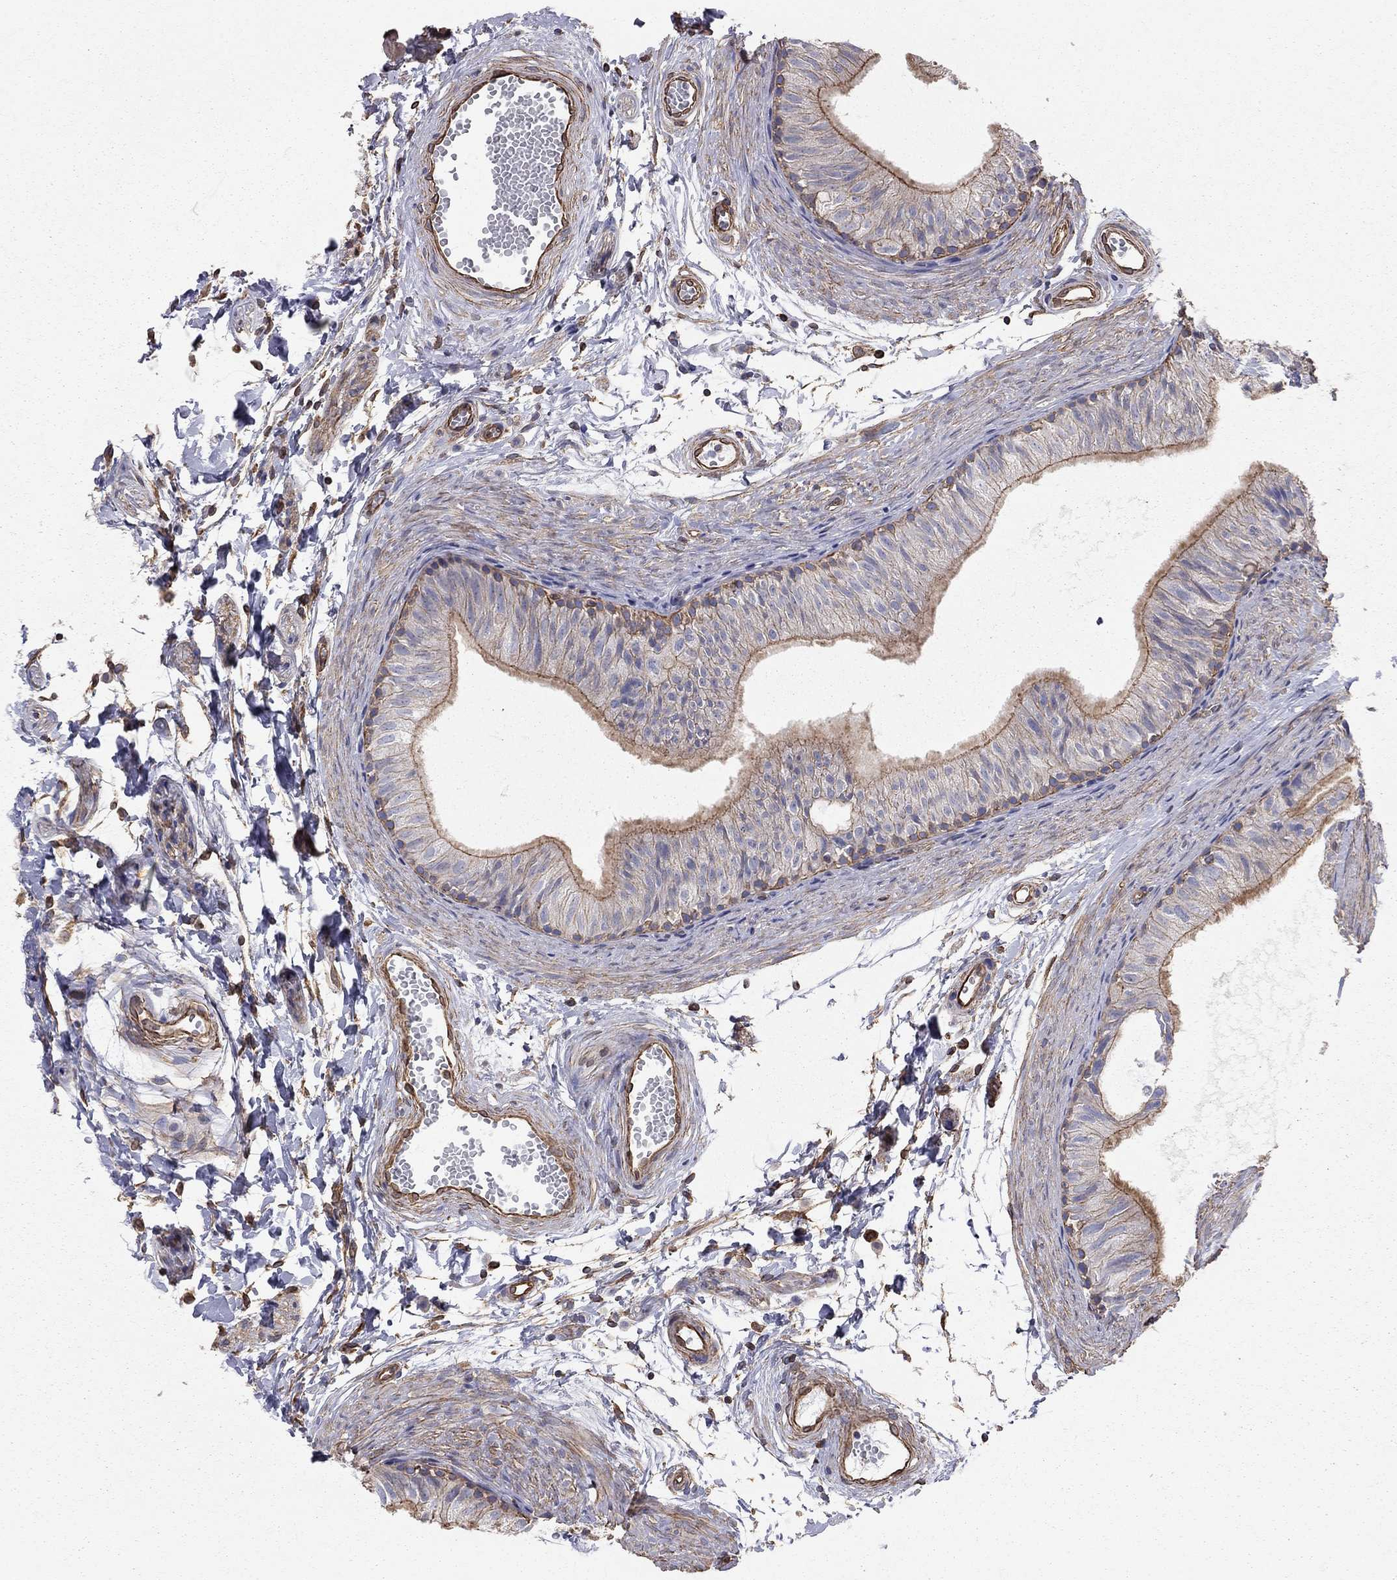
{"staining": {"intensity": "strong", "quantity": "25%-75%", "location": "cytoplasmic/membranous"}, "tissue": "epididymis", "cell_type": "Glandular cells", "image_type": "normal", "snomed": [{"axis": "morphology", "description": "Normal tissue, NOS"}, {"axis": "topography", "description": "Epididymis"}], "caption": "DAB immunohistochemical staining of unremarkable human epididymis displays strong cytoplasmic/membranous protein expression in approximately 25%-75% of glandular cells.", "gene": "BICDL2", "patient": {"sex": "male", "age": 22}}